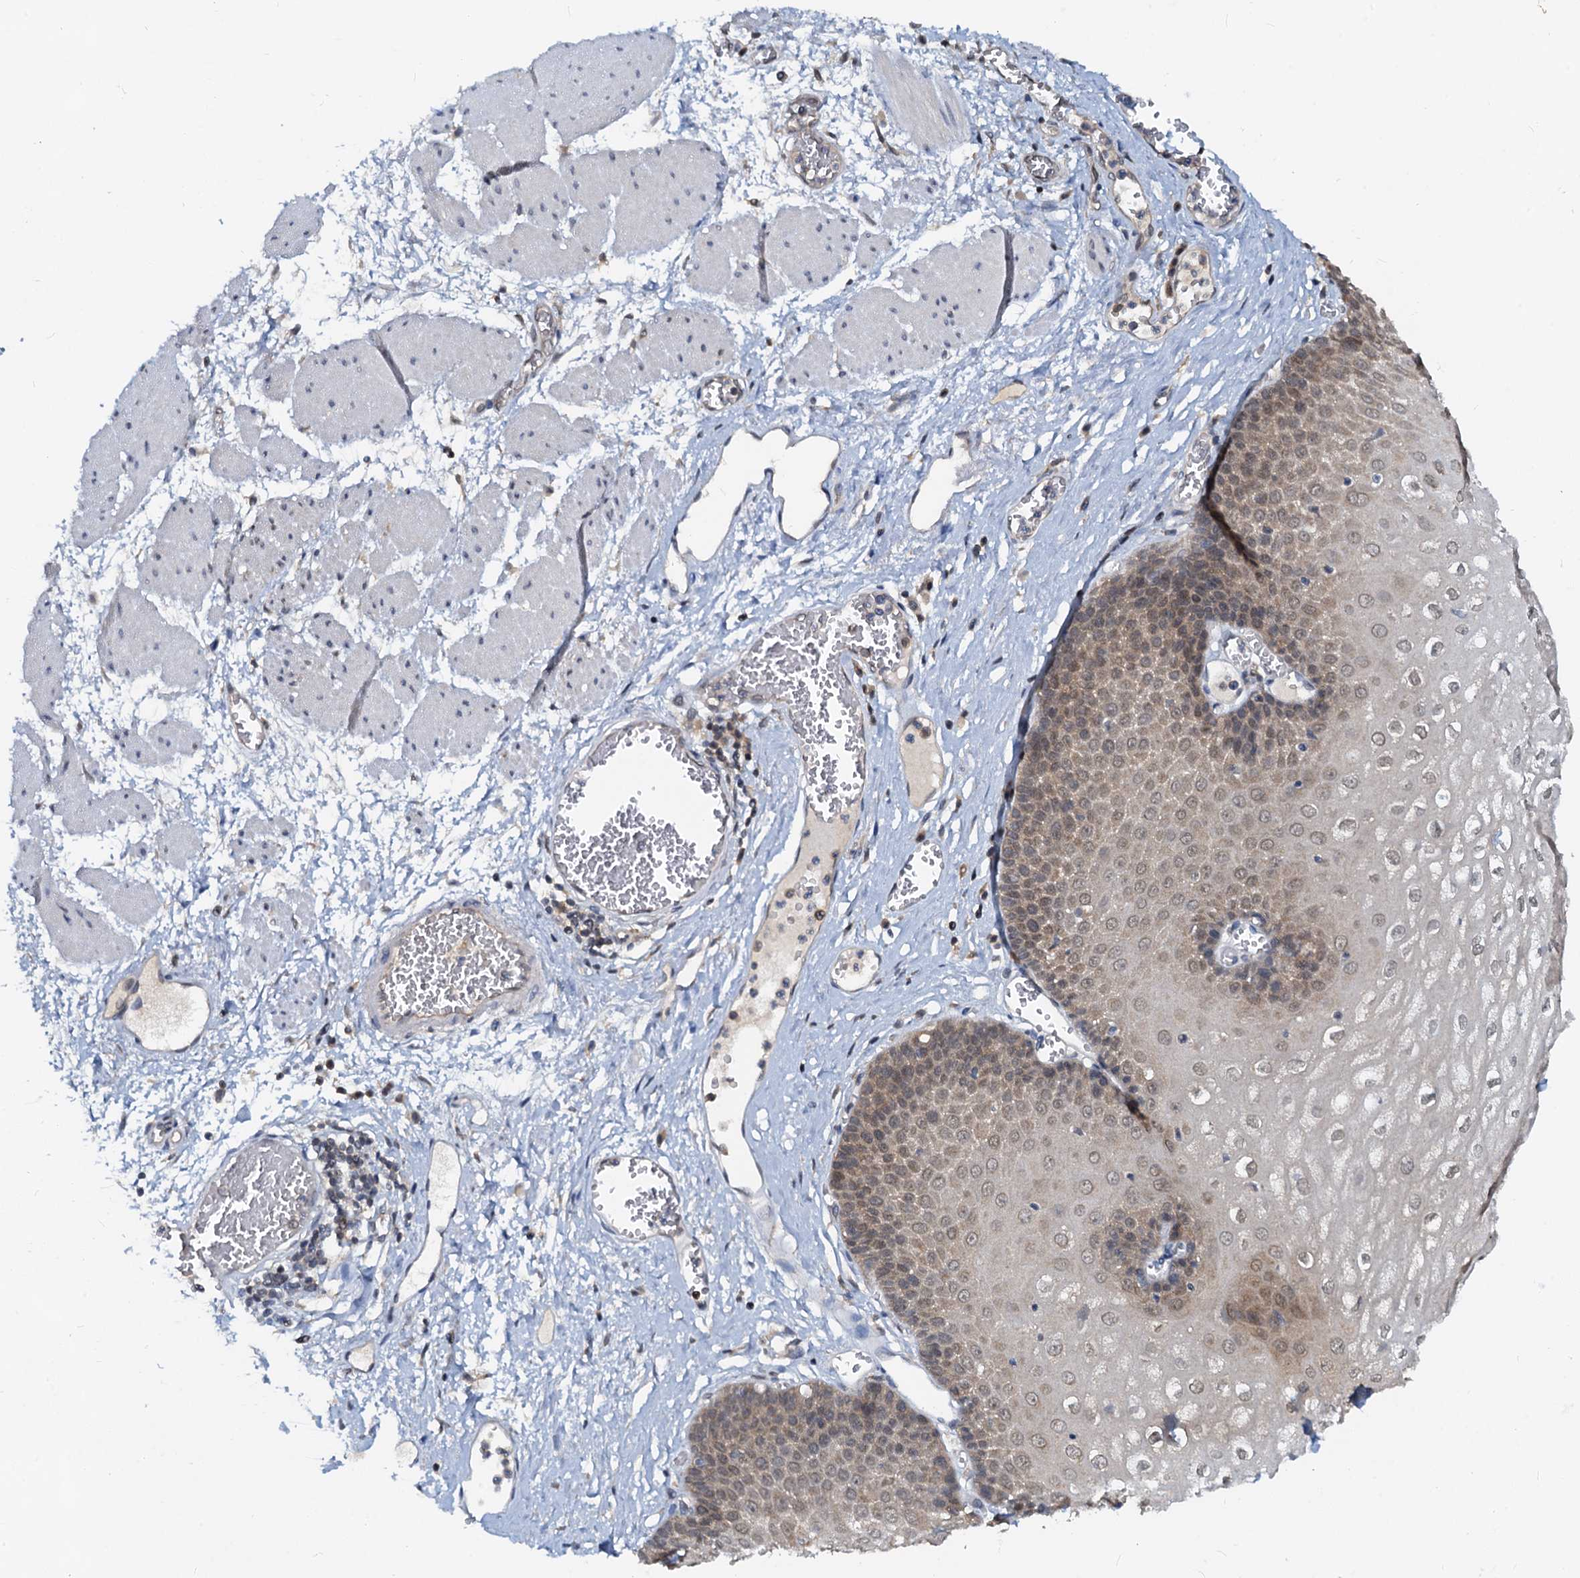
{"staining": {"intensity": "moderate", "quantity": ">75%", "location": "cytoplasmic/membranous,nuclear"}, "tissue": "esophagus", "cell_type": "Squamous epithelial cells", "image_type": "normal", "snomed": [{"axis": "morphology", "description": "Normal tissue, NOS"}, {"axis": "topography", "description": "Esophagus"}], "caption": "Squamous epithelial cells reveal medium levels of moderate cytoplasmic/membranous,nuclear expression in approximately >75% of cells in benign esophagus.", "gene": "PTGES3", "patient": {"sex": "male", "age": 60}}